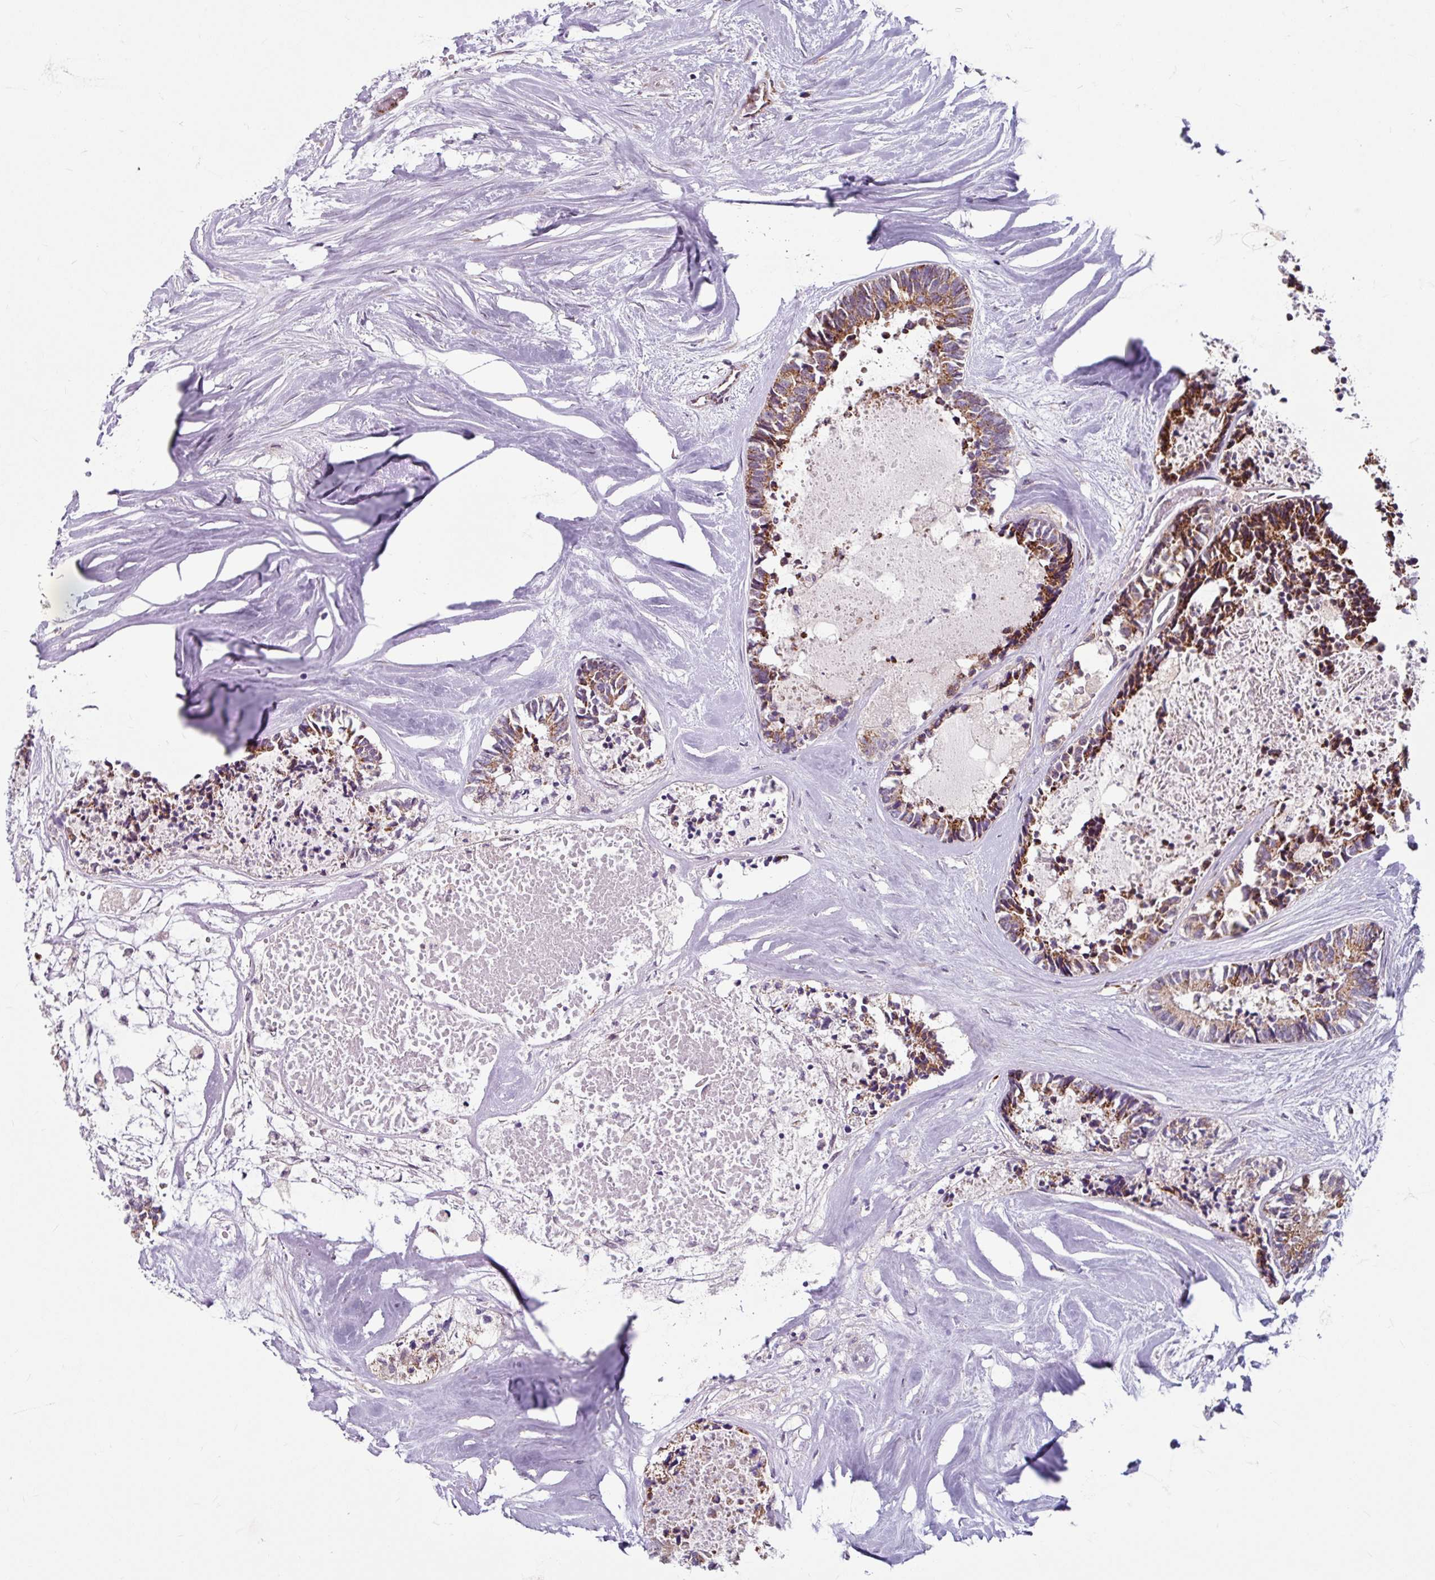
{"staining": {"intensity": "moderate", "quantity": ">75%", "location": "cytoplasmic/membranous"}, "tissue": "colorectal cancer", "cell_type": "Tumor cells", "image_type": "cancer", "snomed": [{"axis": "morphology", "description": "Adenocarcinoma, NOS"}, {"axis": "topography", "description": "Colon"}, {"axis": "topography", "description": "Rectum"}], "caption": "Protein positivity by immunohistochemistry (IHC) exhibits moderate cytoplasmic/membranous staining in approximately >75% of tumor cells in colorectal adenocarcinoma.", "gene": "DAAM2", "patient": {"sex": "male", "age": 57}}